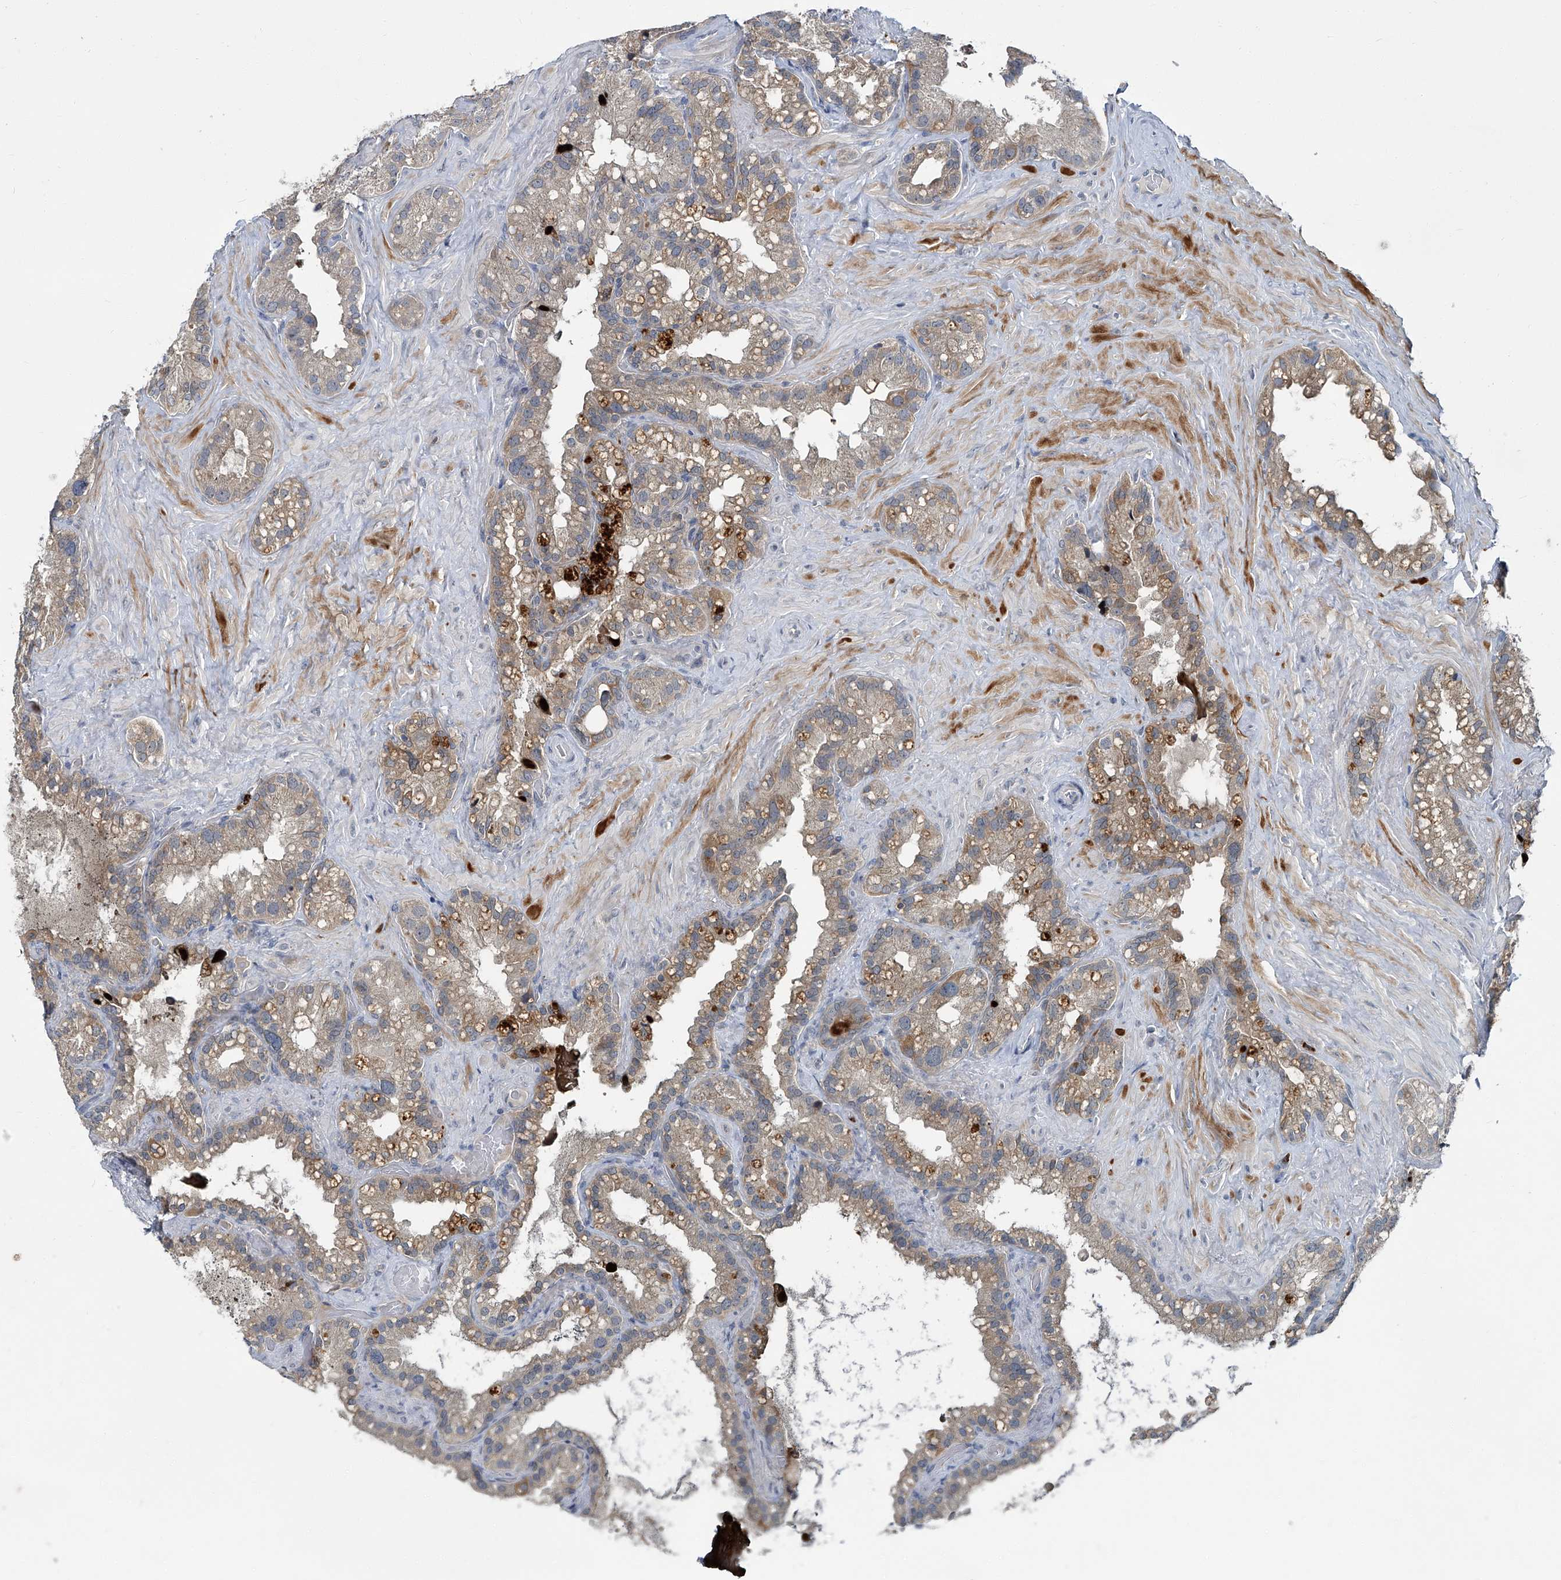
{"staining": {"intensity": "moderate", "quantity": "25%-75%", "location": "cytoplasmic/membranous"}, "tissue": "seminal vesicle", "cell_type": "Glandular cells", "image_type": "normal", "snomed": [{"axis": "morphology", "description": "Normal tissue, NOS"}, {"axis": "topography", "description": "Prostate"}, {"axis": "topography", "description": "Seminal veicle"}], "caption": "DAB immunohistochemical staining of normal human seminal vesicle reveals moderate cytoplasmic/membranous protein staining in about 25%-75% of glandular cells. (Brightfield microscopy of DAB IHC at high magnification).", "gene": "AKNAD1", "patient": {"sex": "male", "age": 68}}